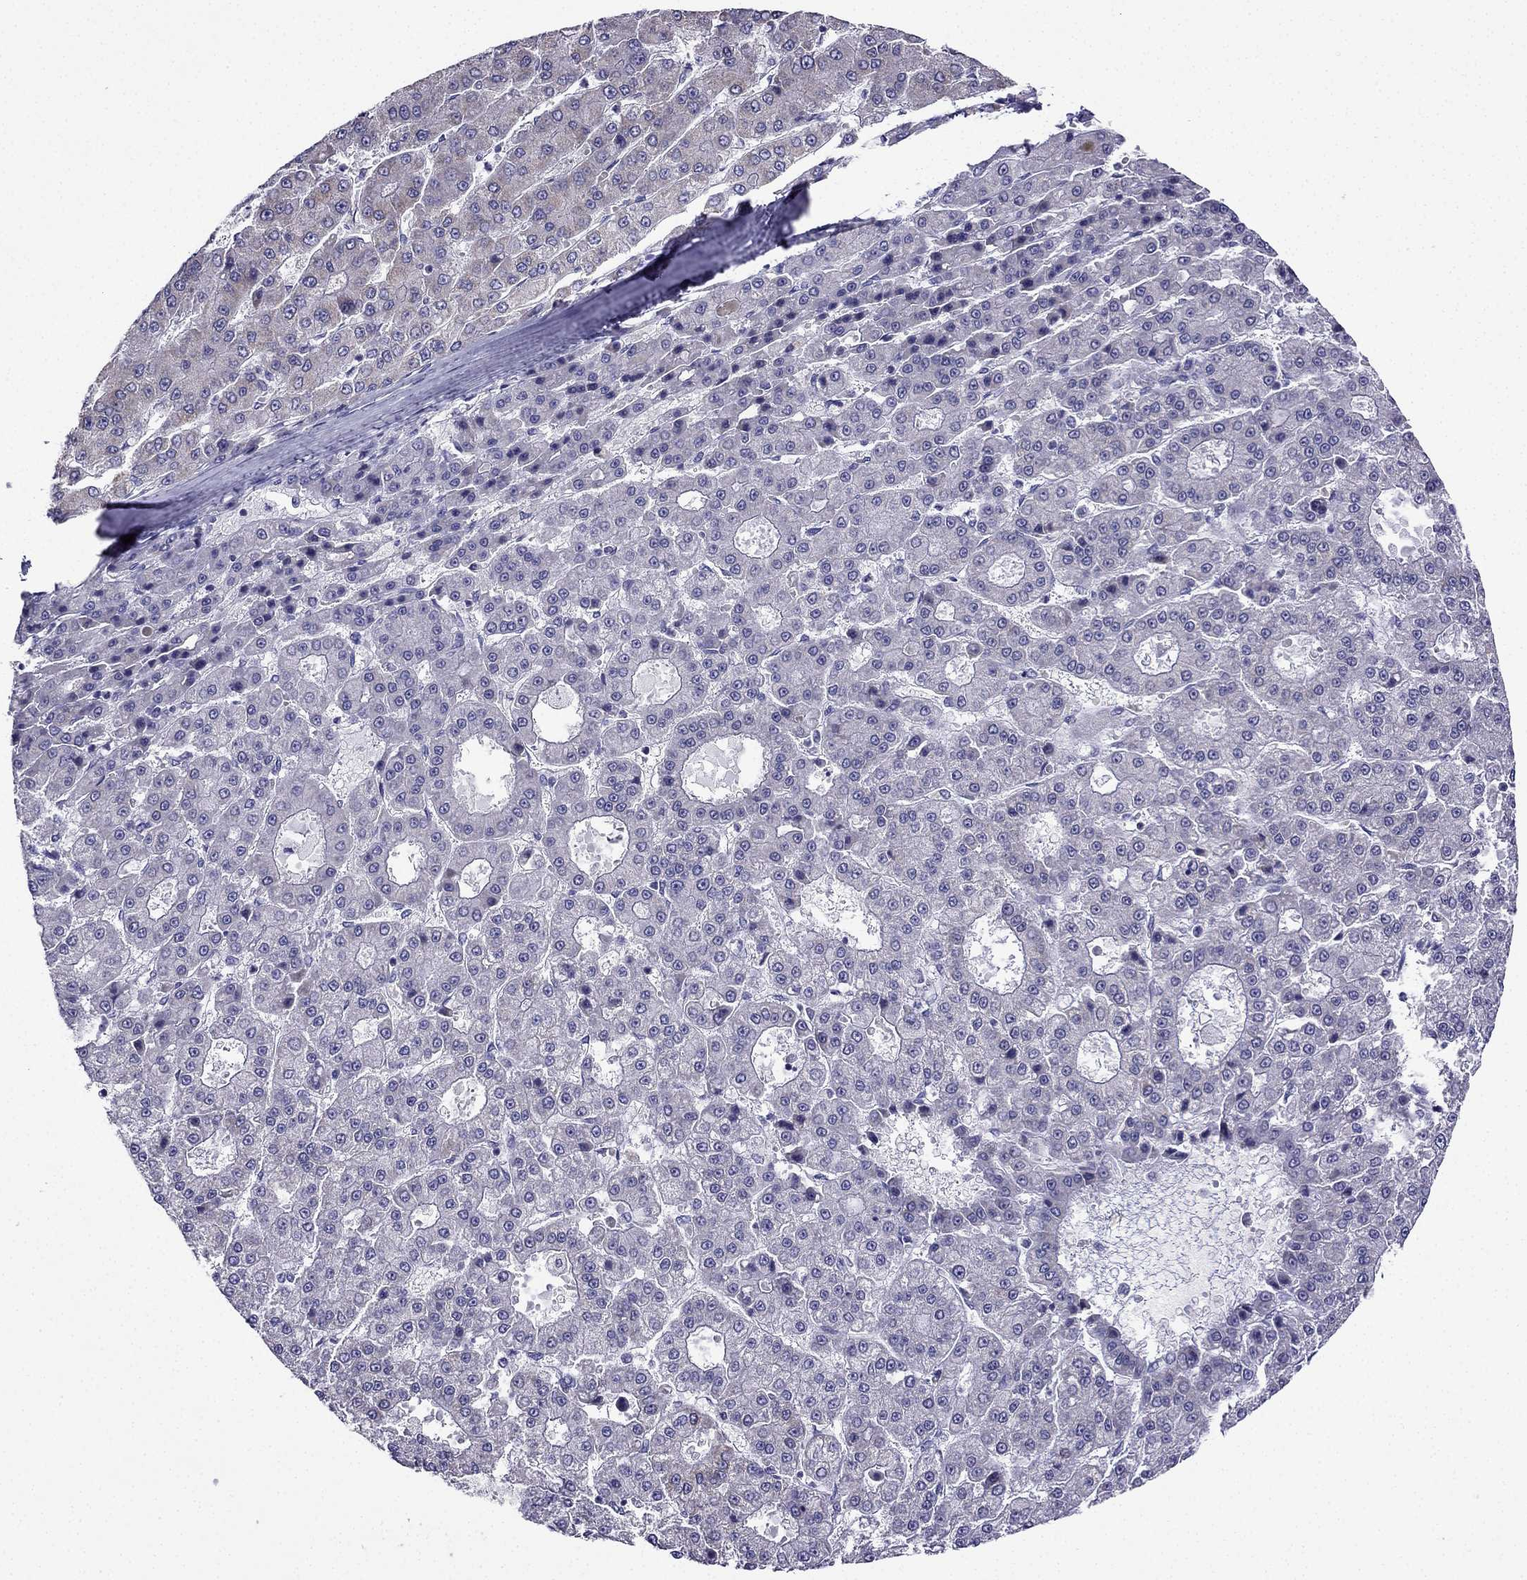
{"staining": {"intensity": "negative", "quantity": "none", "location": "none"}, "tissue": "liver cancer", "cell_type": "Tumor cells", "image_type": "cancer", "snomed": [{"axis": "morphology", "description": "Carcinoma, Hepatocellular, NOS"}, {"axis": "topography", "description": "Liver"}], "caption": "The IHC histopathology image has no significant positivity in tumor cells of liver cancer tissue.", "gene": "KIF5A", "patient": {"sex": "male", "age": 70}}